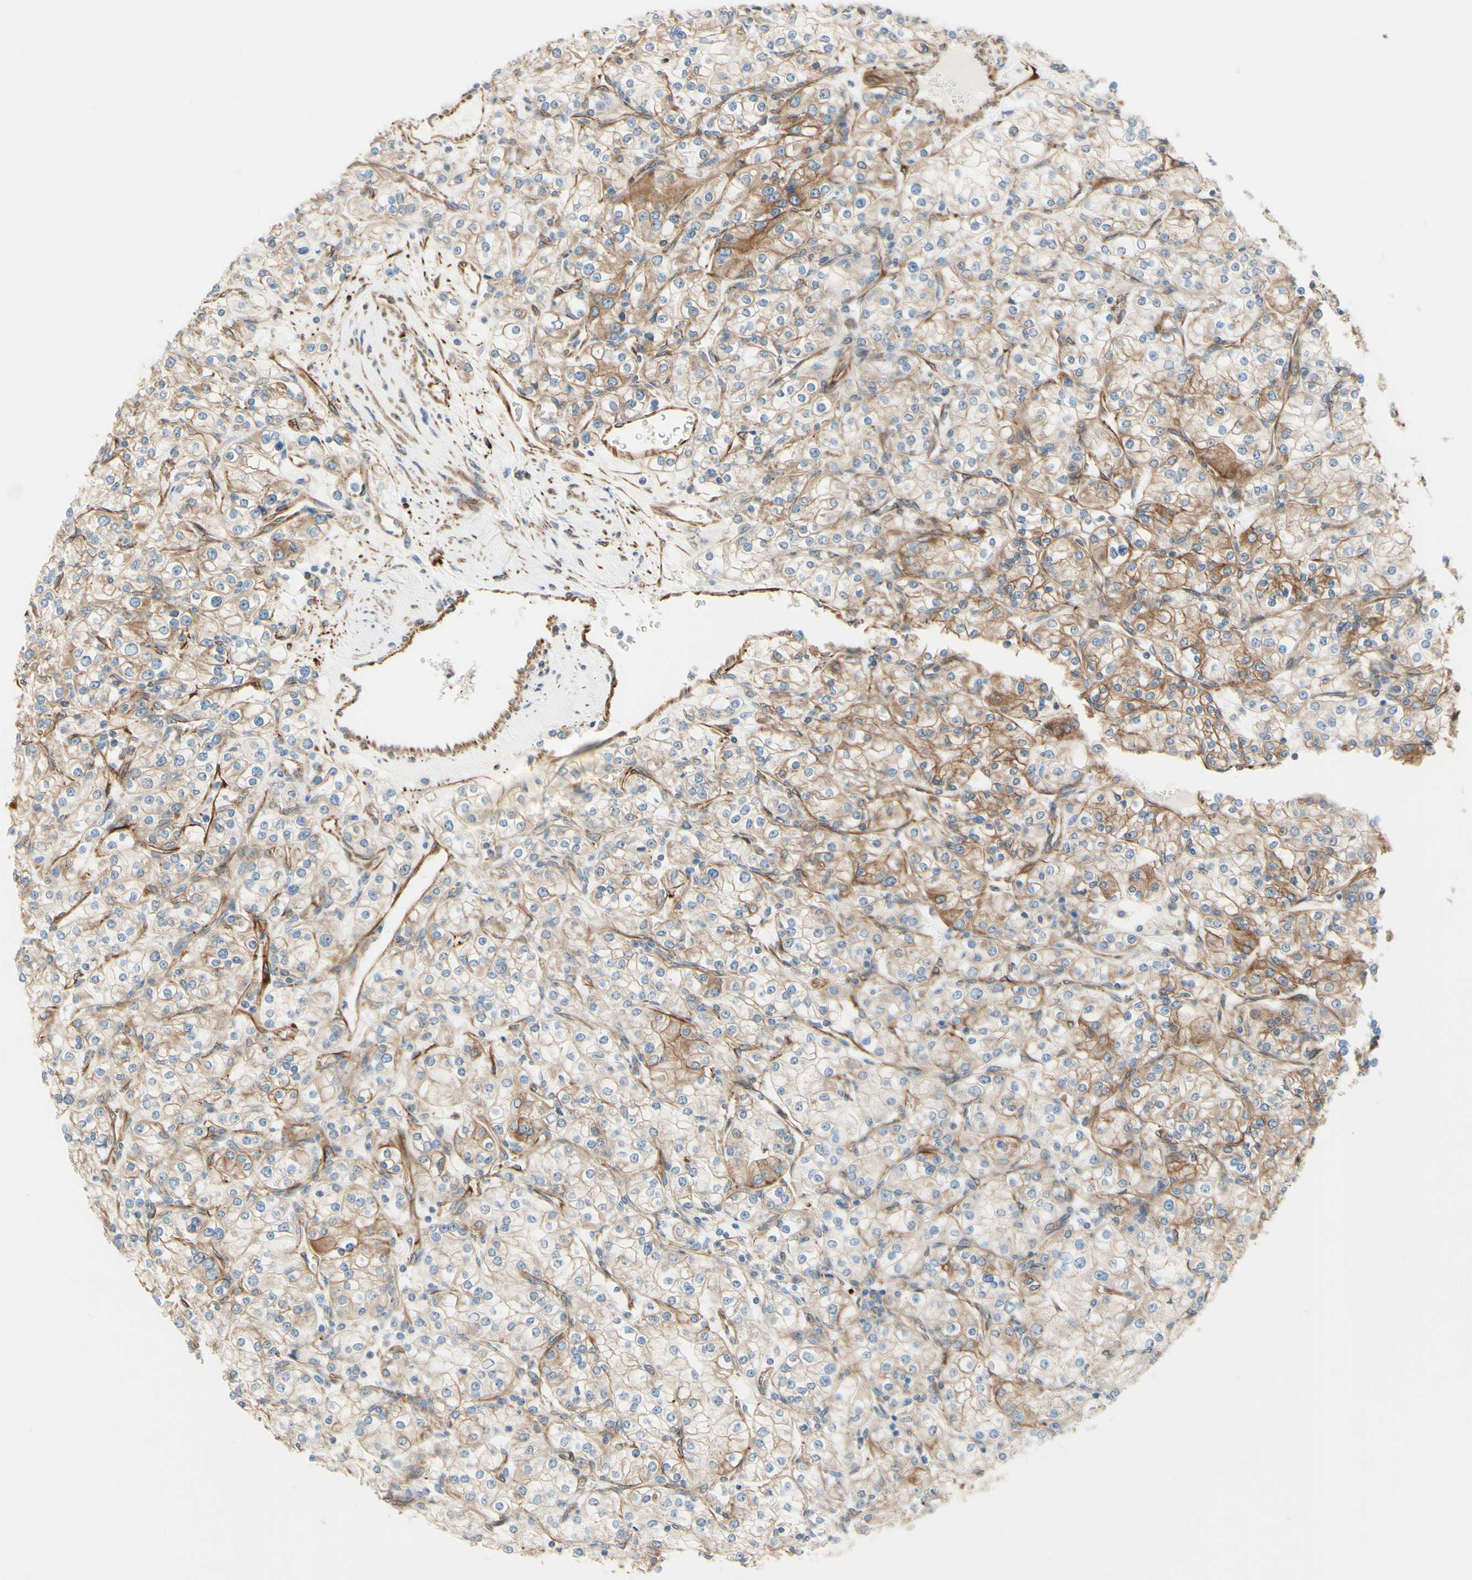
{"staining": {"intensity": "weak", "quantity": ">75%", "location": "cytoplasmic/membranous"}, "tissue": "renal cancer", "cell_type": "Tumor cells", "image_type": "cancer", "snomed": [{"axis": "morphology", "description": "Adenocarcinoma, NOS"}, {"axis": "topography", "description": "Kidney"}], "caption": "Immunohistochemical staining of renal cancer demonstrates low levels of weak cytoplasmic/membranous expression in approximately >75% of tumor cells. (IHC, brightfield microscopy, high magnification).", "gene": "ENDOD1", "patient": {"sex": "male", "age": 77}}